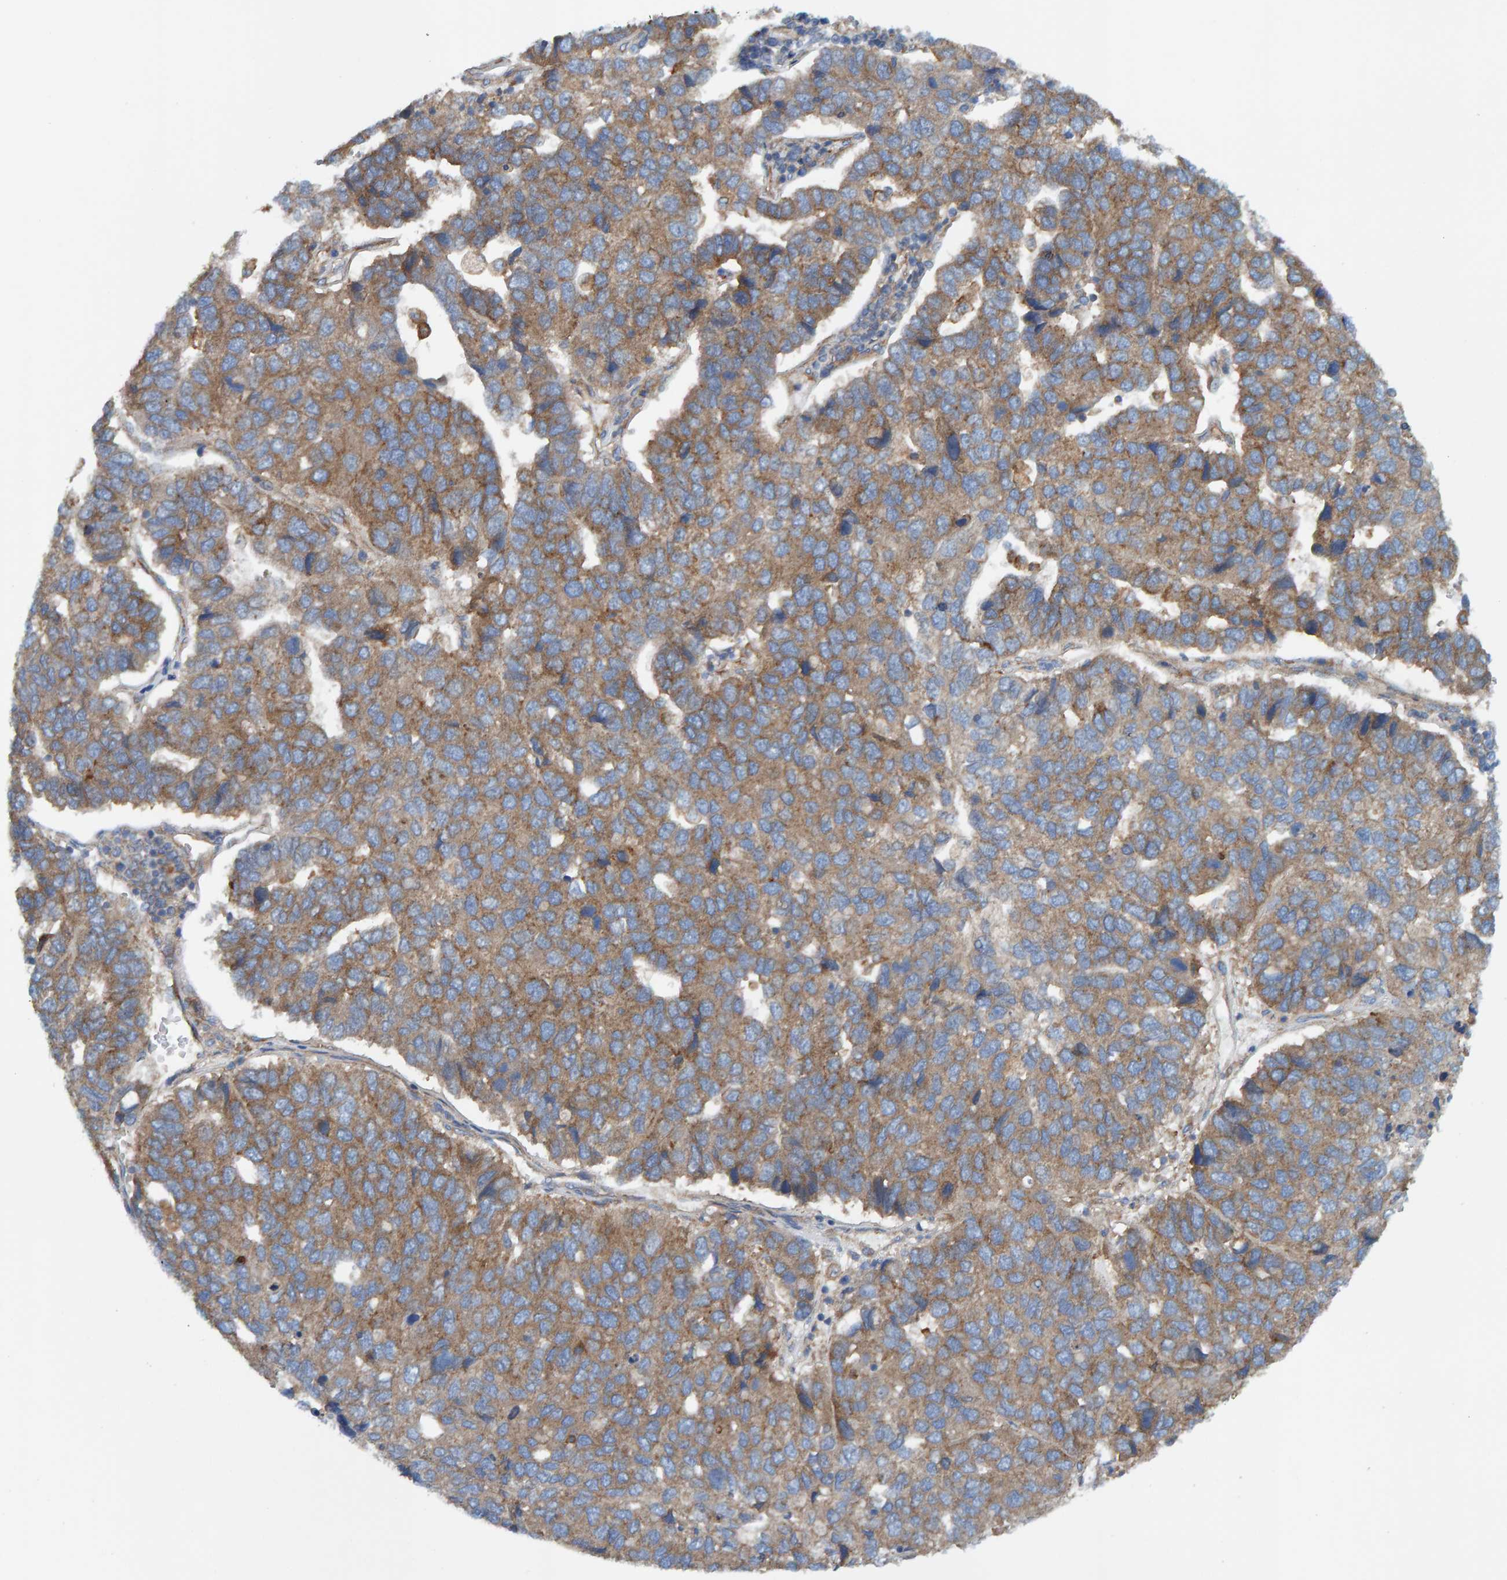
{"staining": {"intensity": "moderate", "quantity": ">75%", "location": "cytoplasmic/membranous"}, "tissue": "pancreatic cancer", "cell_type": "Tumor cells", "image_type": "cancer", "snomed": [{"axis": "morphology", "description": "Adenocarcinoma, NOS"}, {"axis": "topography", "description": "Pancreas"}], "caption": "Pancreatic cancer (adenocarcinoma) was stained to show a protein in brown. There is medium levels of moderate cytoplasmic/membranous positivity in approximately >75% of tumor cells.", "gene": "MKLN1", "patient": {"sex": "female", "age": 61}}